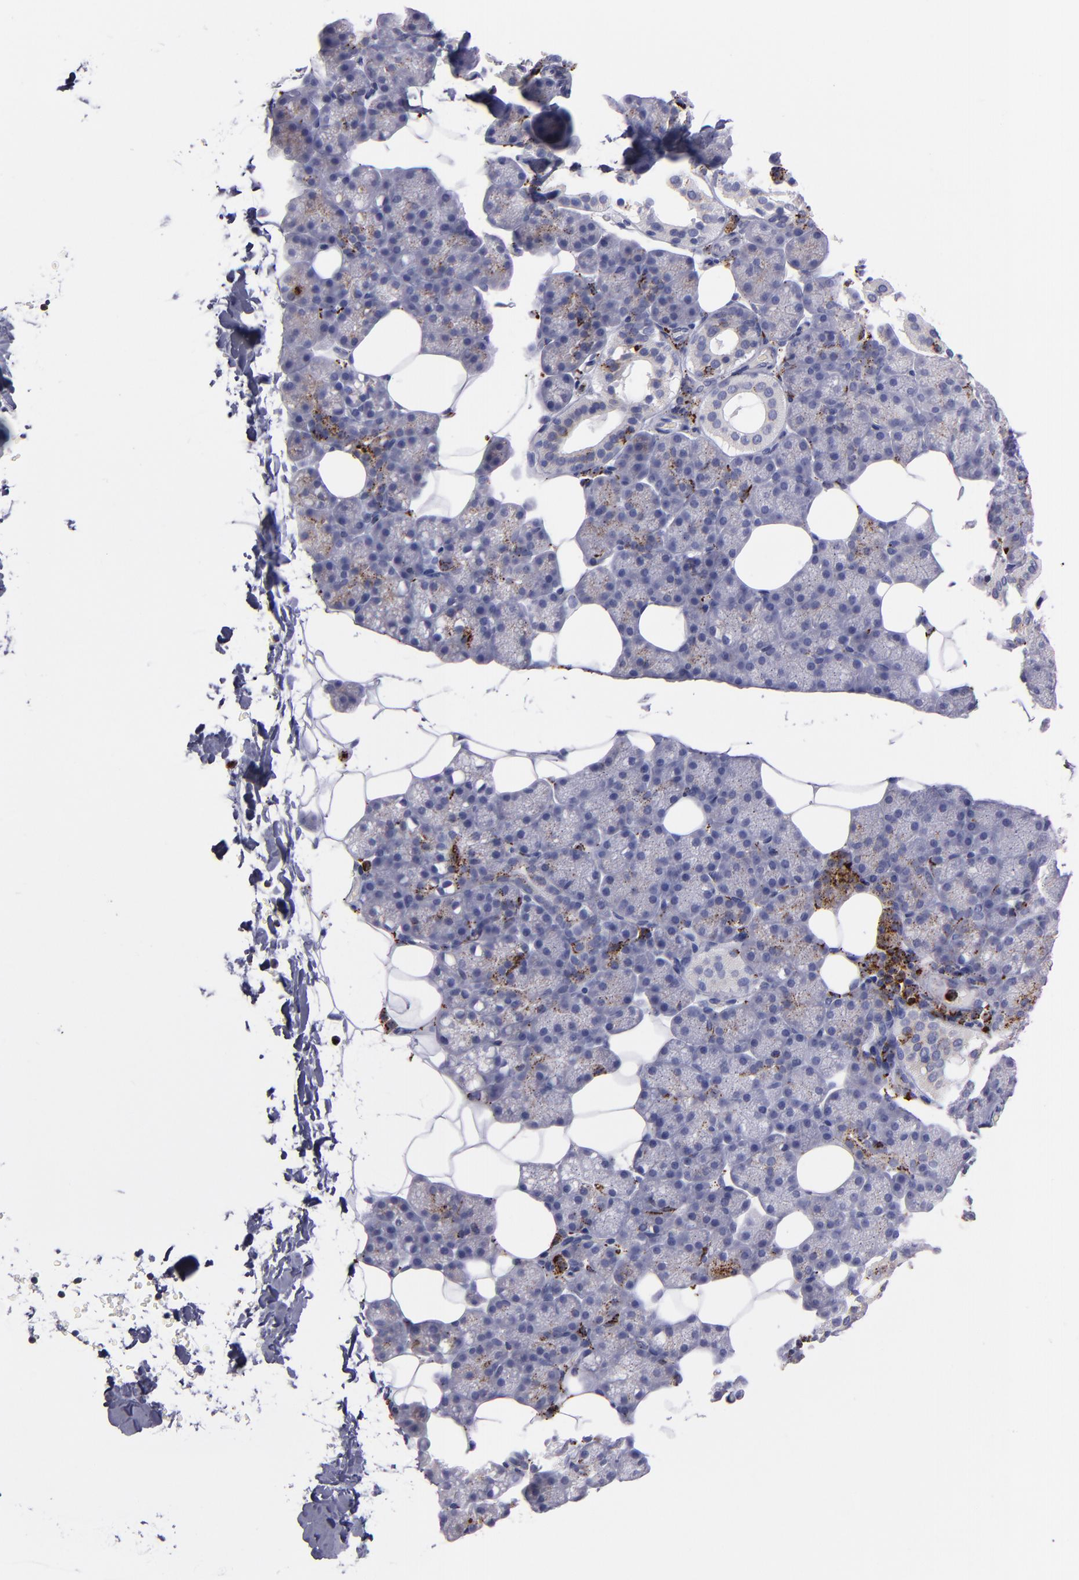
{"staining": {"intensity": "moderate", "quantity": "25%-75%", "location": "cytoplasmic/membranous"}, "tissue": "salivary gland", "cell_type": "Glandular cells", "image_type": "normal", "snomed": [{"axis": "morphology", "description": "Normal tissue, NOS"}, {"axis": "topography", "description": "Lymph node"}, {"axis": "topography", "description": "Salivary gland"}], "caption": "The micrograph reveals immunohistochemical staining of unremarkable salivary gland. There is moderate cytoplasmic/membranous positivity is seen in approximately 25%-75% of glandular cells.", "gene": "CTSS", "patient": {"sex": "male", "age": 8}}